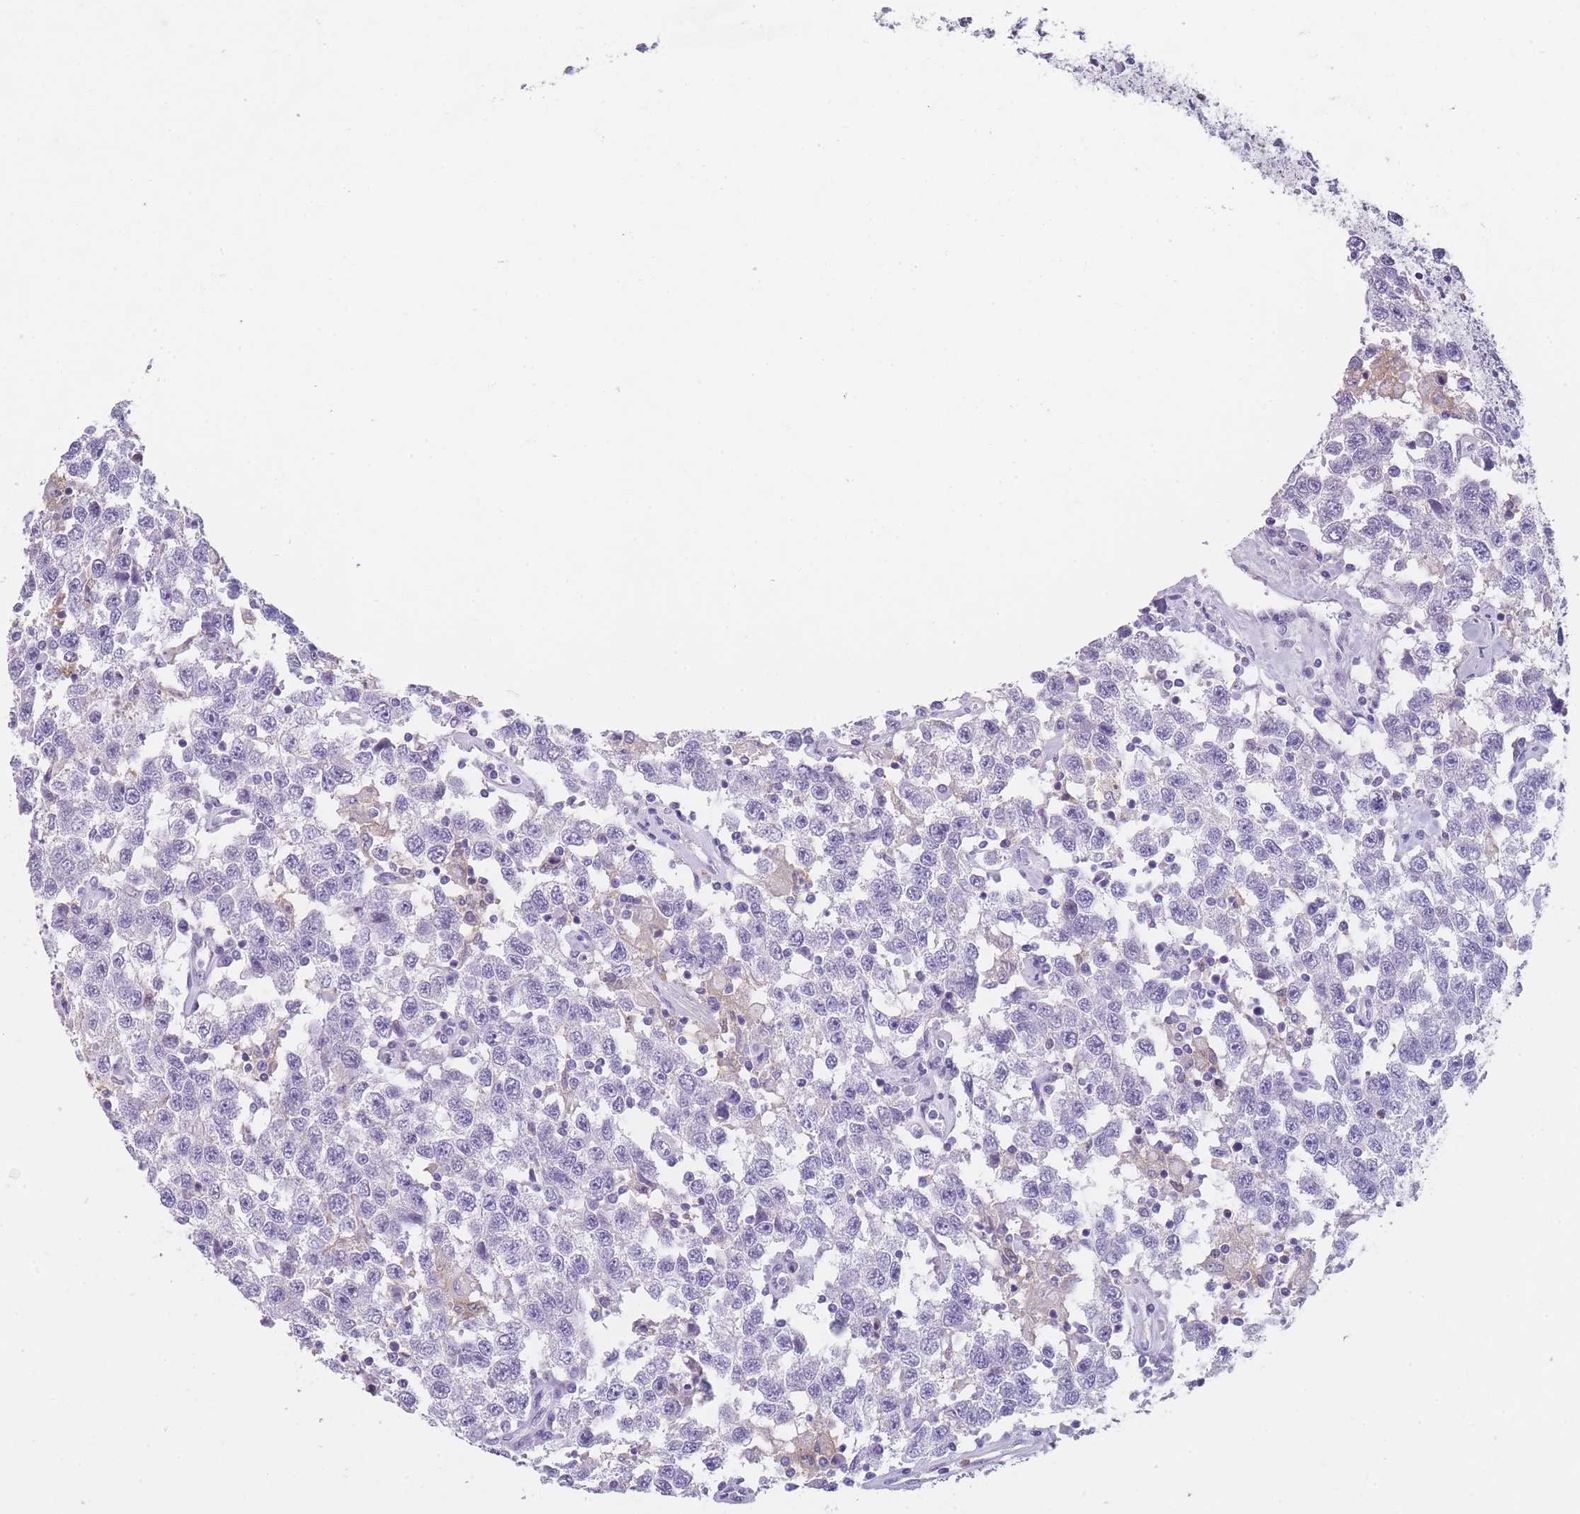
{"staining": {"intensity": "negative", "quantity": "none", "location": "none"}, "tissue": "testis cancer", "cell_type": "Tumor cells", "image_type": "cancer", "snomed": [{"axis": "morphology", "description": "Seminoma, NOS"}, {"axis": "topography", "description": "Testis"}], "caption": "Tumor cells are negative for brown protein staining in seminoma (testis).", "gene": "CR1L", "patient": {"sex": "male", "age": 41}}